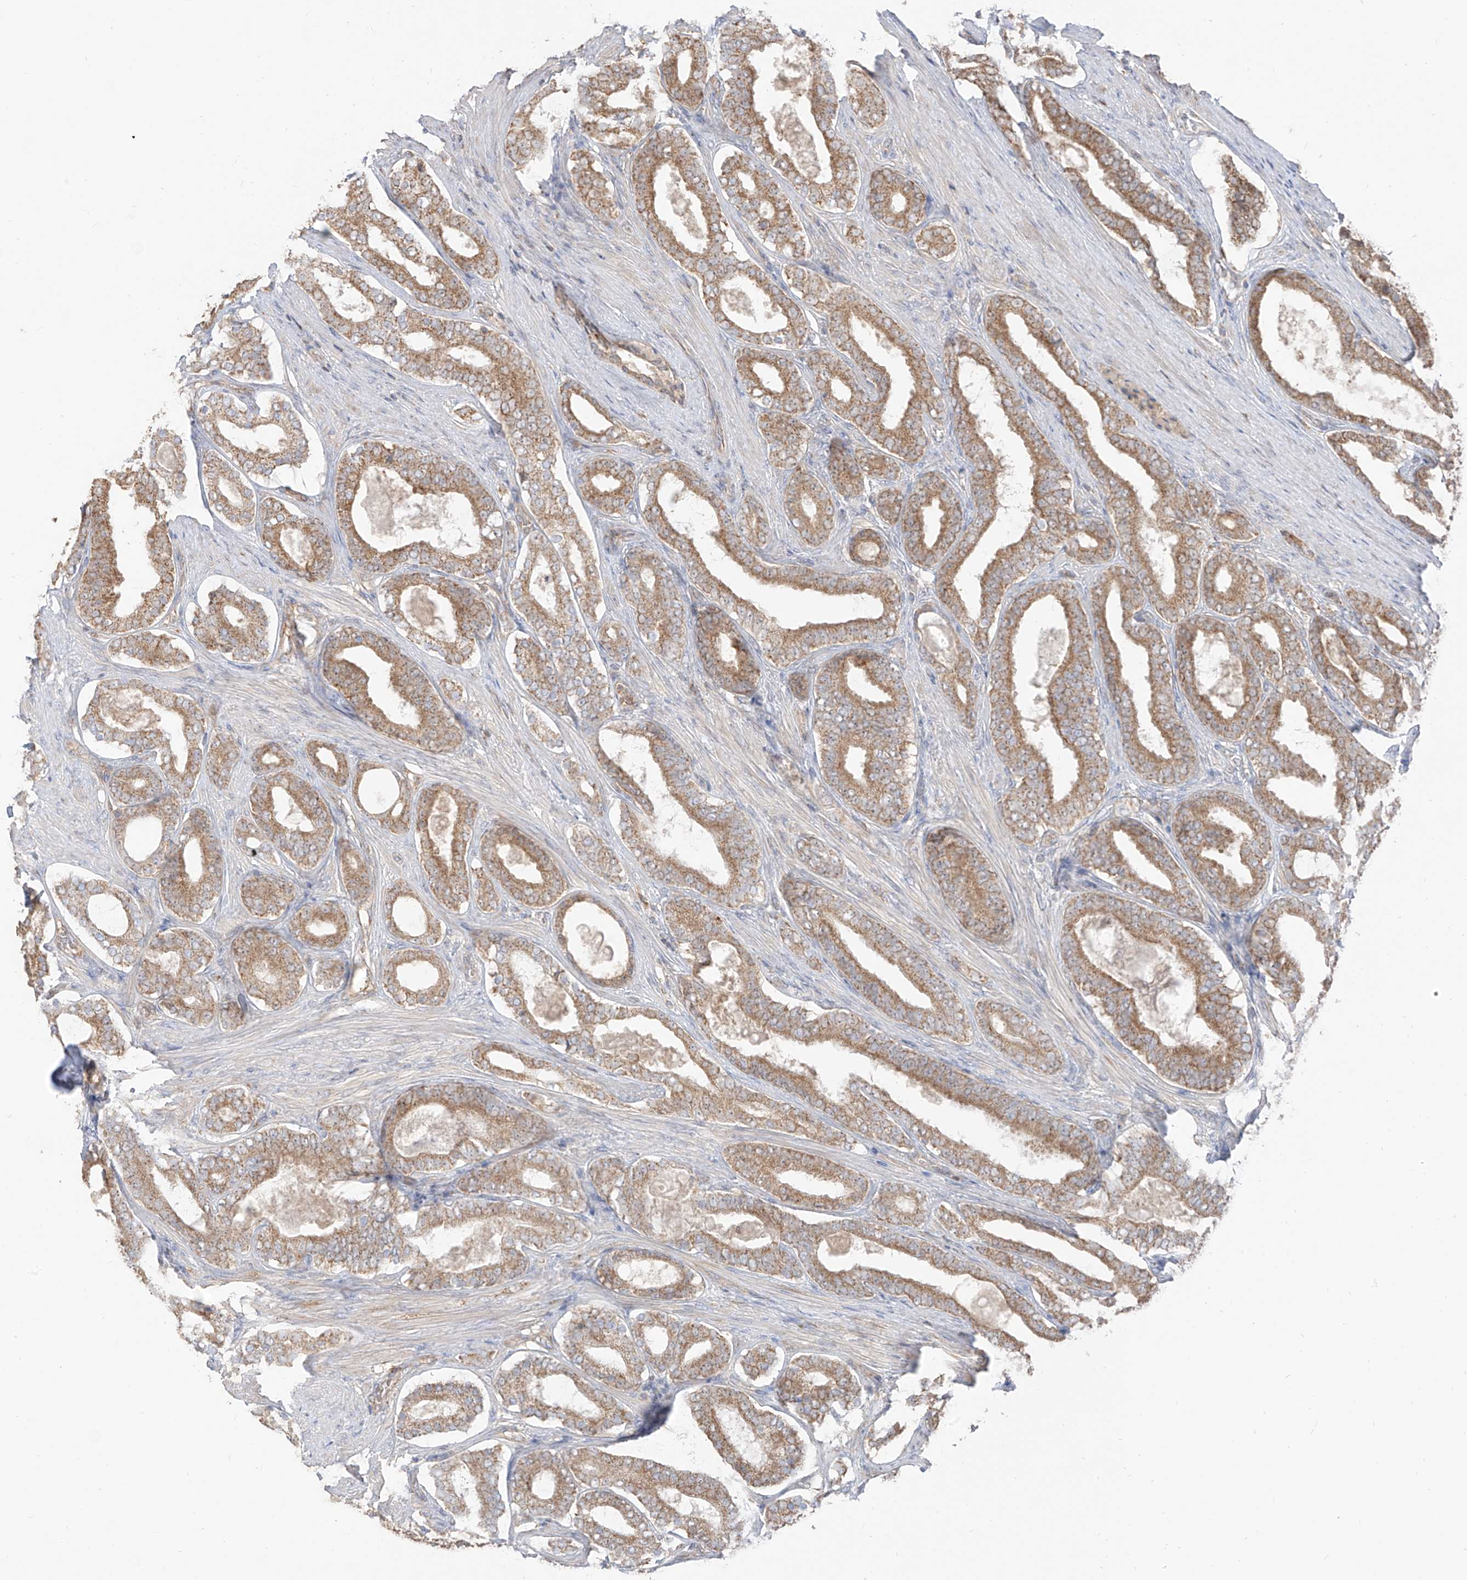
{"staining": {"intensity": "moderate", "quantity": ">75%", "location": "cytoplasmic/membranous"}, "tissue": "prostate cancer", "cell_type": "Tumor cells", "image_type": "cancer", "snomed": [{"axis": "morphology", "description": "Adenocarcinoma, High grade"}, {"axis": "topography", "description": "Prostate"}], "caption": "Moderate cytoplasmic/membranous protein expression is present in about >75% of tumor cells in prostate cancer (adenocarcinoma (high-grade)). (Stains: DAB in brown, nuclei in blue, Microscopy: brightfield microscopy at high magnification).", "gene": "ETHE1", "patient": {"sex": "male", "age": 60}}